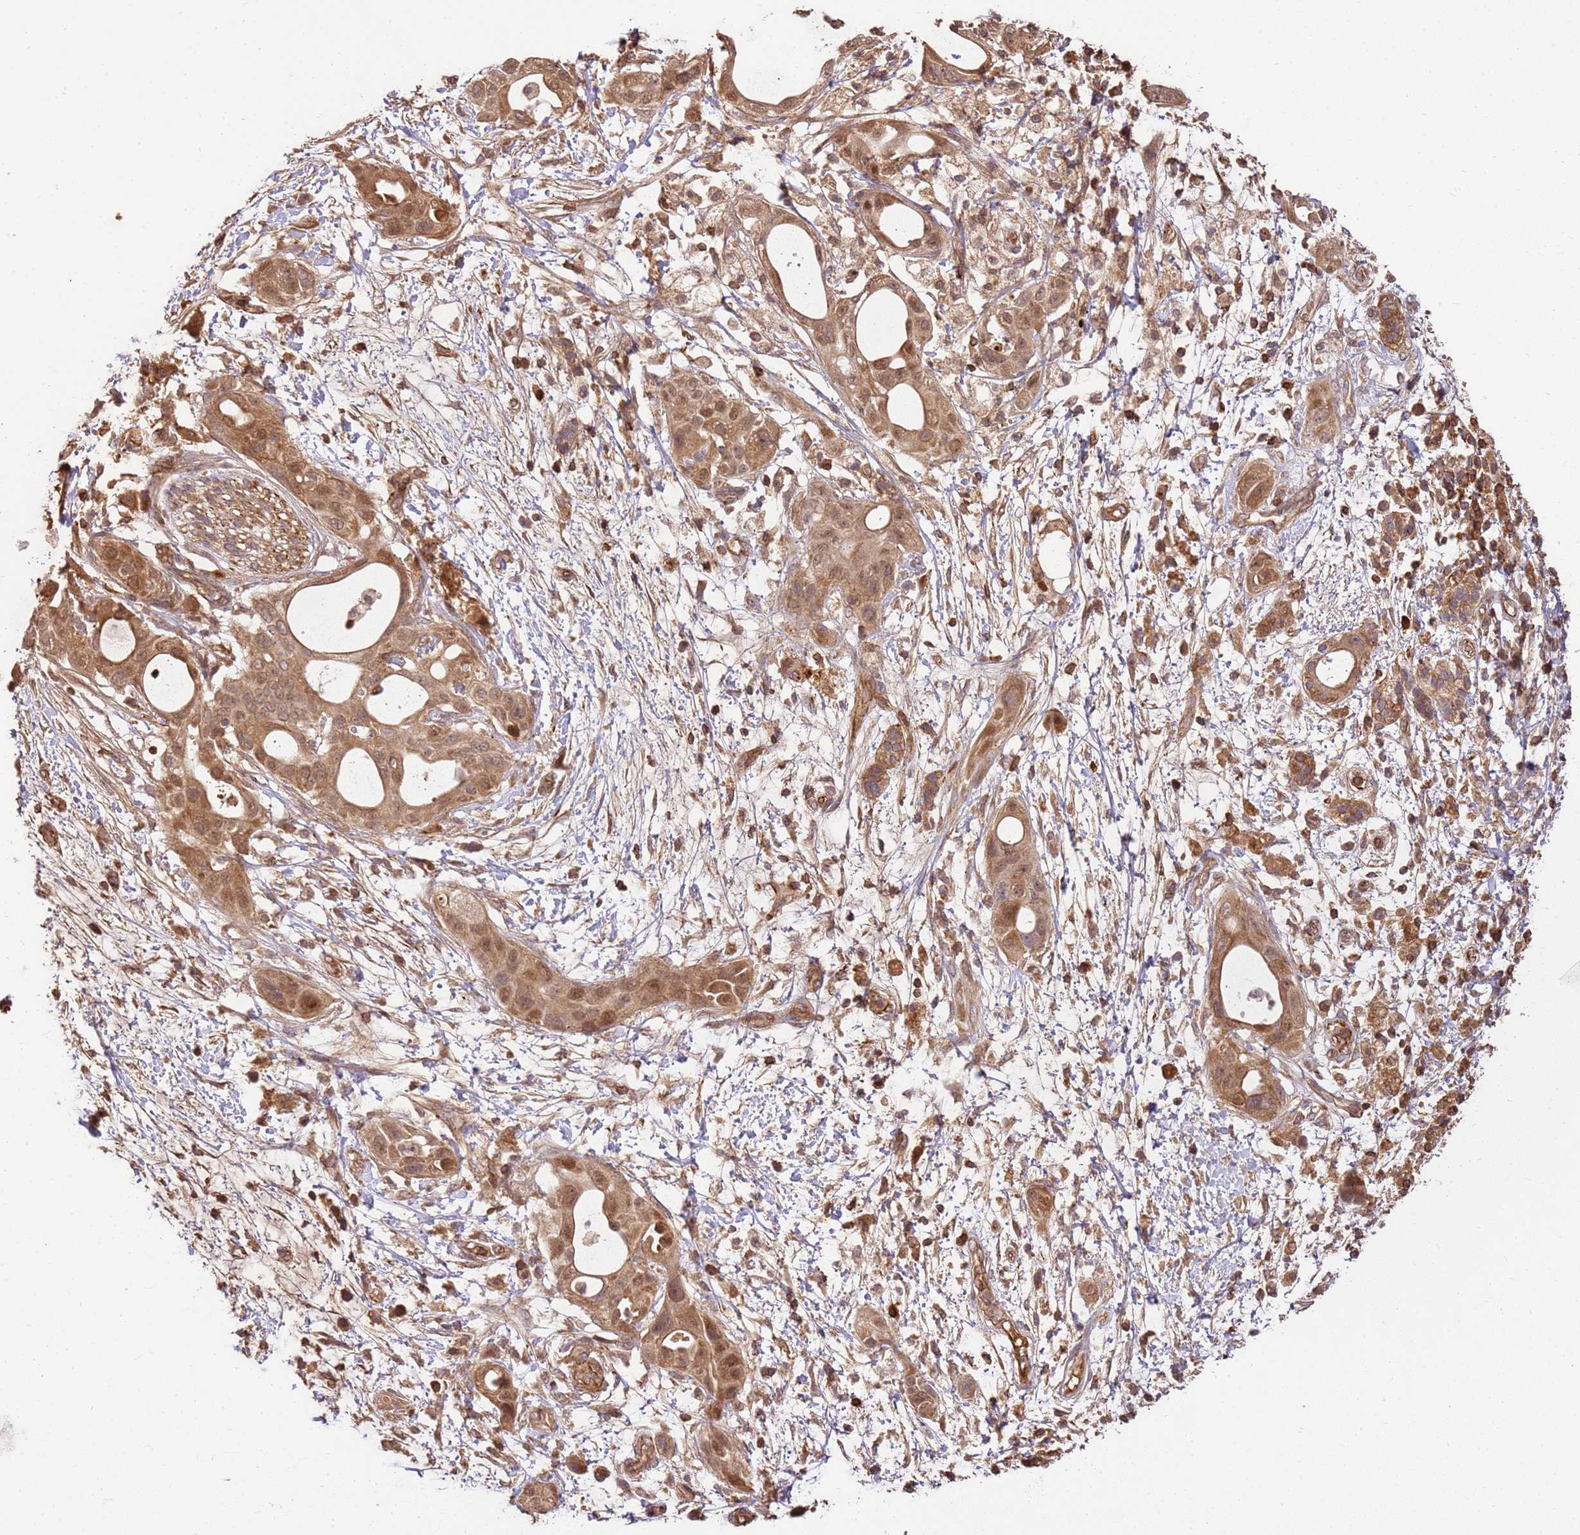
{"staining": {"intensity": "moderate", "quantity": ">75%", "location": "cytoplasmic/membranous"}, "tissue": "pancreatic cancer", "cell_type": "Tumor cells", "image_type": "cancer", "snomed": [{"axis": "morphology", "description": "Adenocarcinoma, NOS"}, {"axis": "topography", "description": "Pancreas"}], "caption": "Human pancreatic cancer stained with a brown dye demonstrates moderate cytoplasmic/membranous positive staining in about >75% of tumor cells.", "gene": "KATNAL2", "patient": {"sex": "male", "age": 68}}